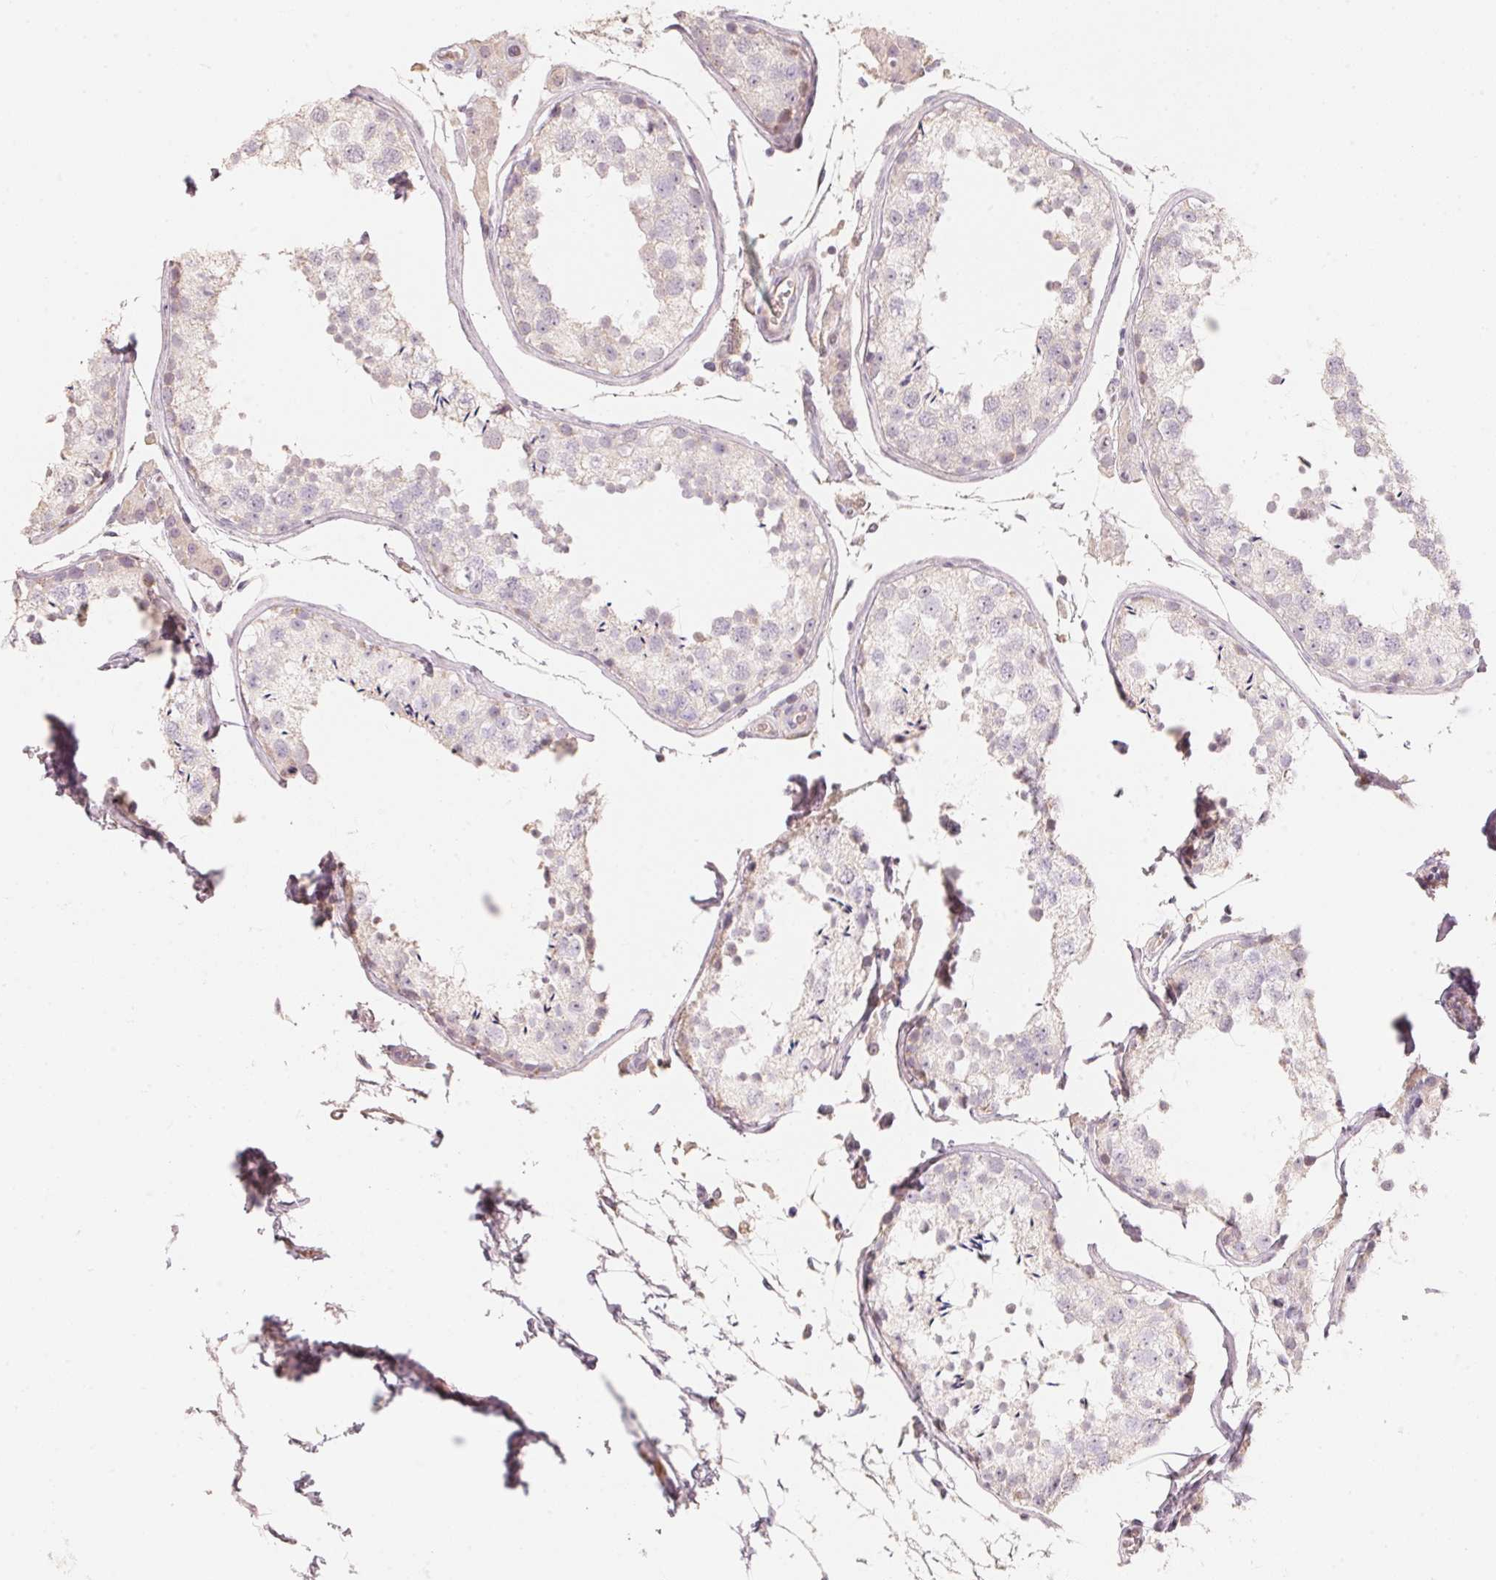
{"staining": {"intensity": "weak", "quantity": "<25%", "location": "cytoplasmic/membranous"}, "tissue": "testis", "cell_type": "Cells in seminiferous ducts", "image_type": "normal", "snomed": [{"axis": "morphology", "description": "Normal tissue, NOS"}, {"axis": "topography", "description": "Testis"}], "caption": "Cells in seminiferous ducts show no significant protein expression in benign testis. Brightfield microscopy of immunohistochemistry stained with DAB (3,3'-diaminobenzidine) (brown) and hematoxylin (blue), captured at high magnification.", "gene": "TP53AIP1", "patient": {"sex": "male", "age": 29}}